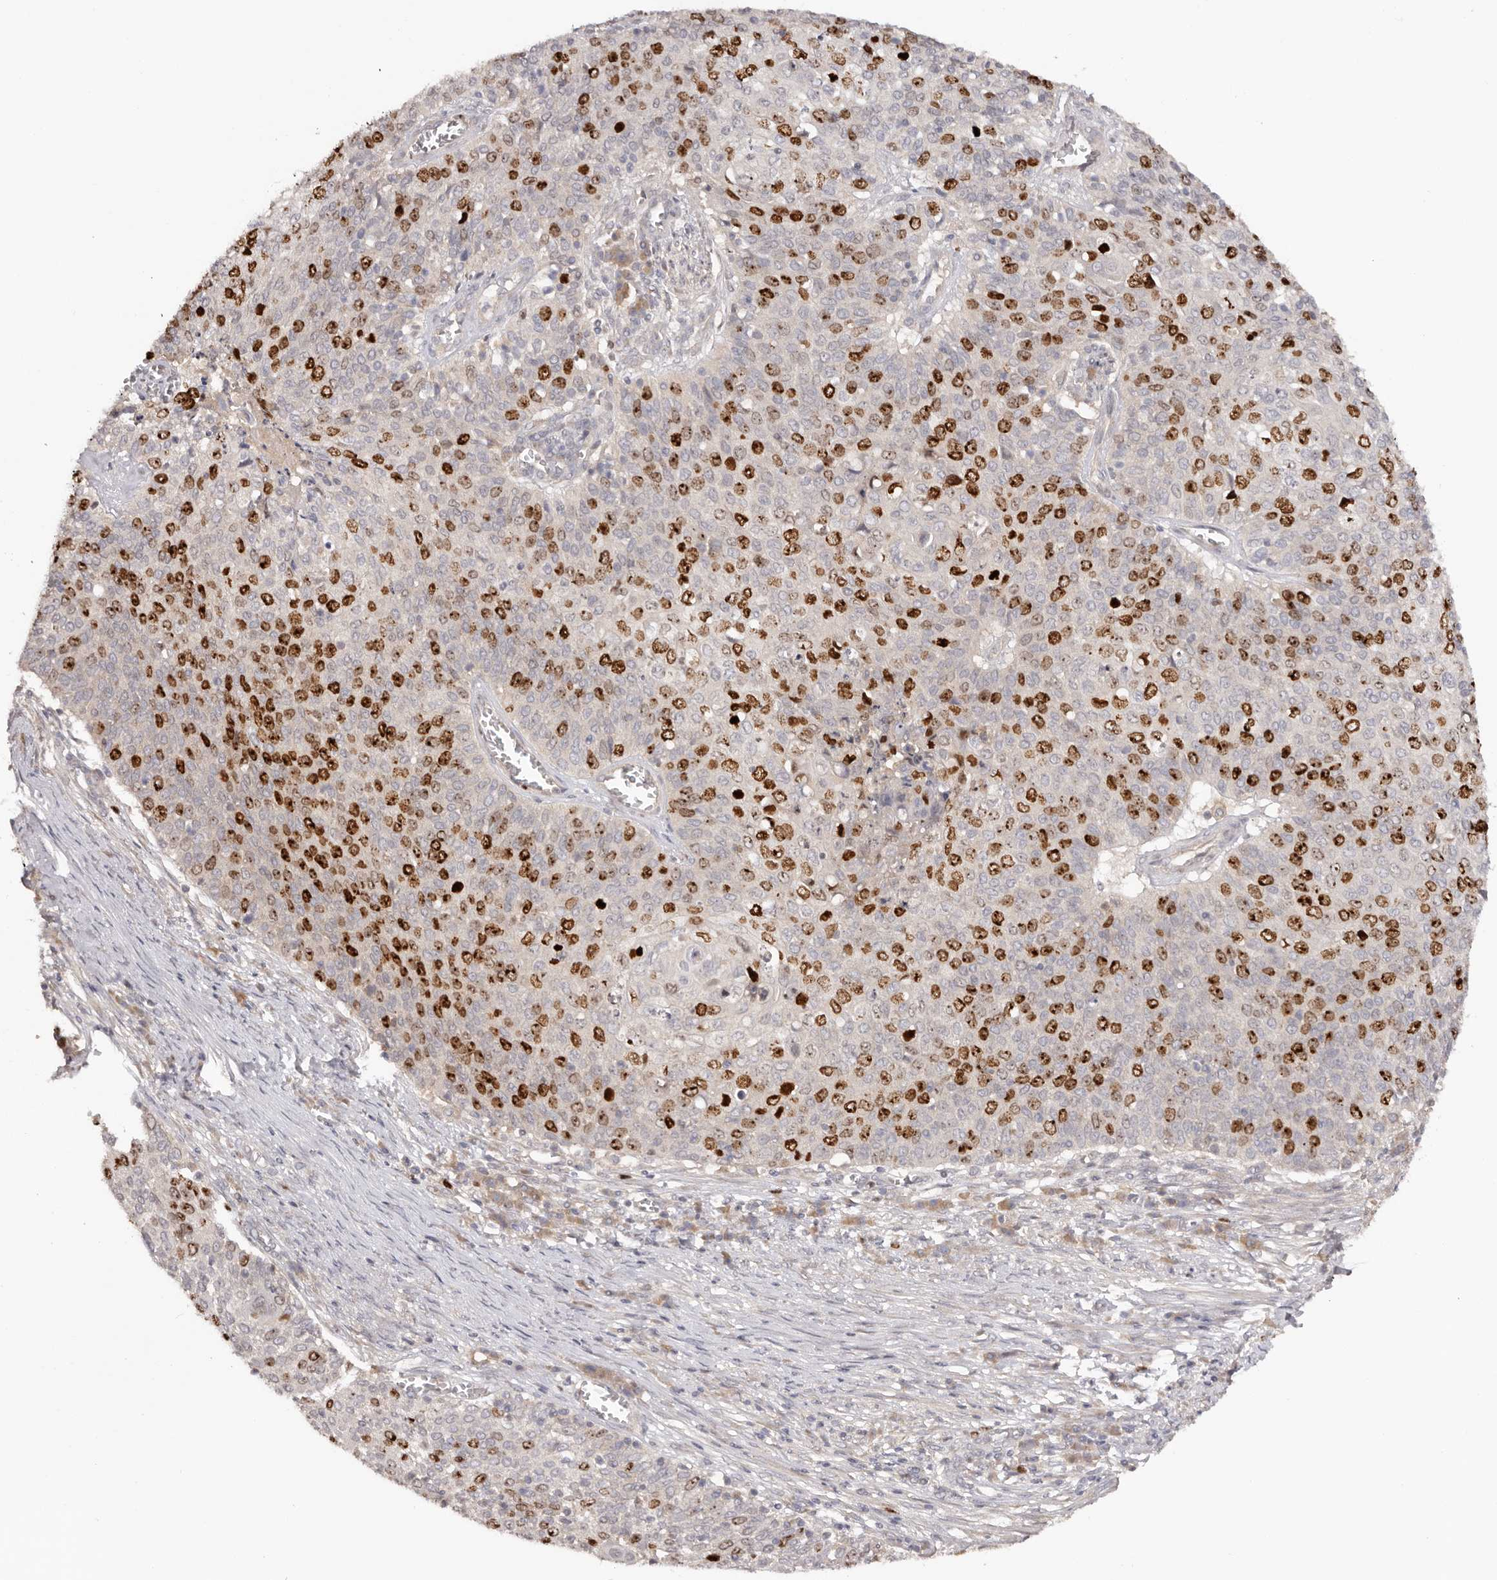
{"staining": {"intensity": "strong", "quantity": "25%-75%", "location": "nuclear"}, "tissue": "cervical cancer", "cell_type": "Tumor cells", "image_type": "cancer", "snomed": [{"axis": "morphology", "description": "Squamous cell carcinoma, NOS"}, {"axis": "topography", "description": "Cervix"}], "caption": "Human cervical squamous cell carcinoma stained with a brown dye reveals strong nuclear positive expression in about 25%-75% of tumor cells.", "gene": "CCDC190", "patient": {"sex": "female", "age": 39}}